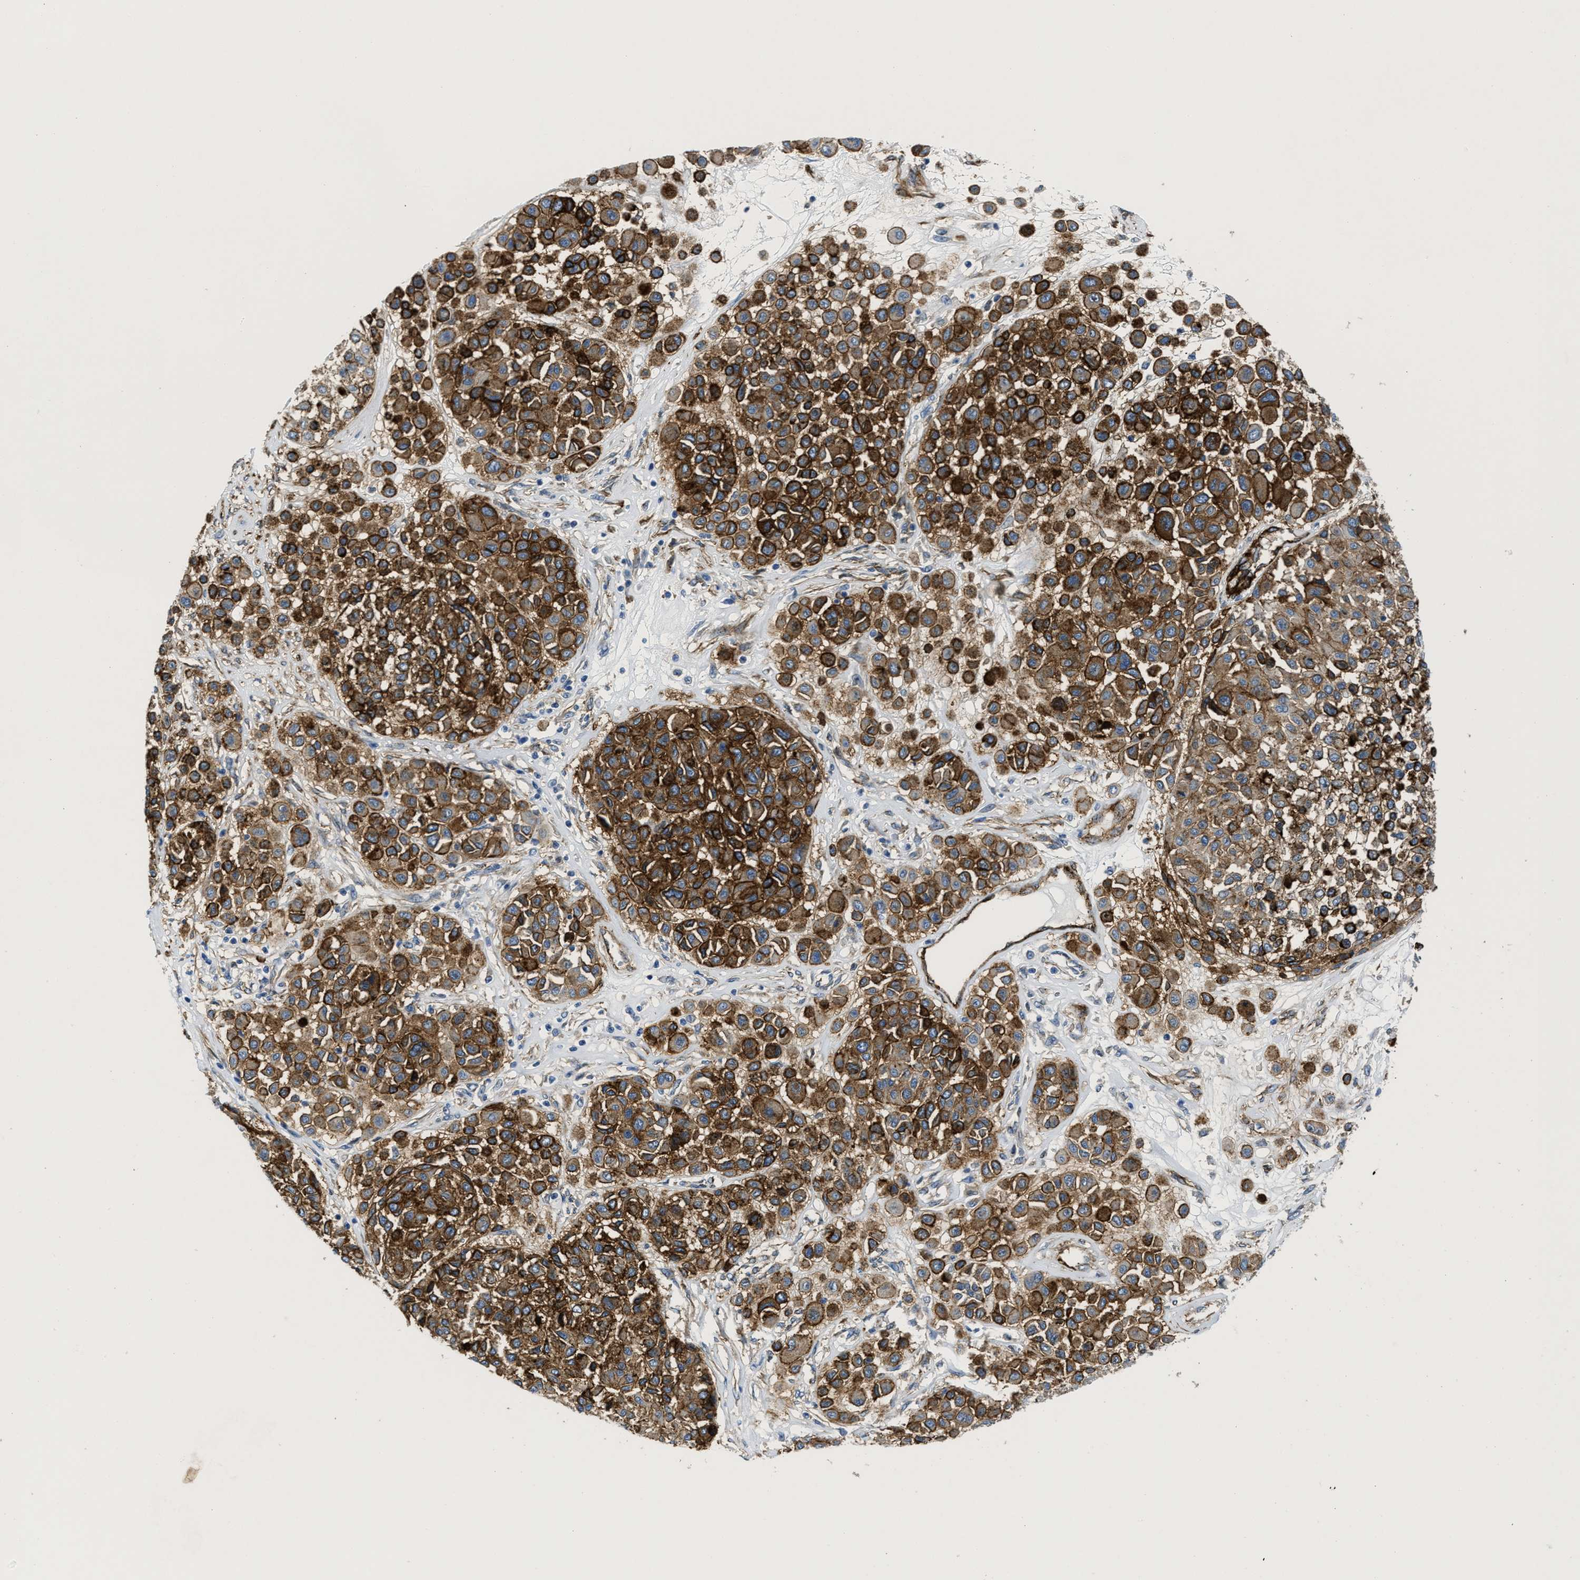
{"staining": {"intensity": "strong", "quantity": ">75%", "location": "cytoplasmic/membranous"}, "tissue": "melanoma", "cell_type": "Tumor cells", "image_type": "cancer", "snomed": [{"axis": "morphology", "description": "Malignant melanoma, Metastatic site"}, {"axis": "topography", "description": "Soft tissue"}], "caption": "An image of human melanoma stained for a protein shows strong cytoplasmic/membranous brown staining in tumor cells.", "gene": "NAB1", "patient": {"sex": "male", "age": 41}}